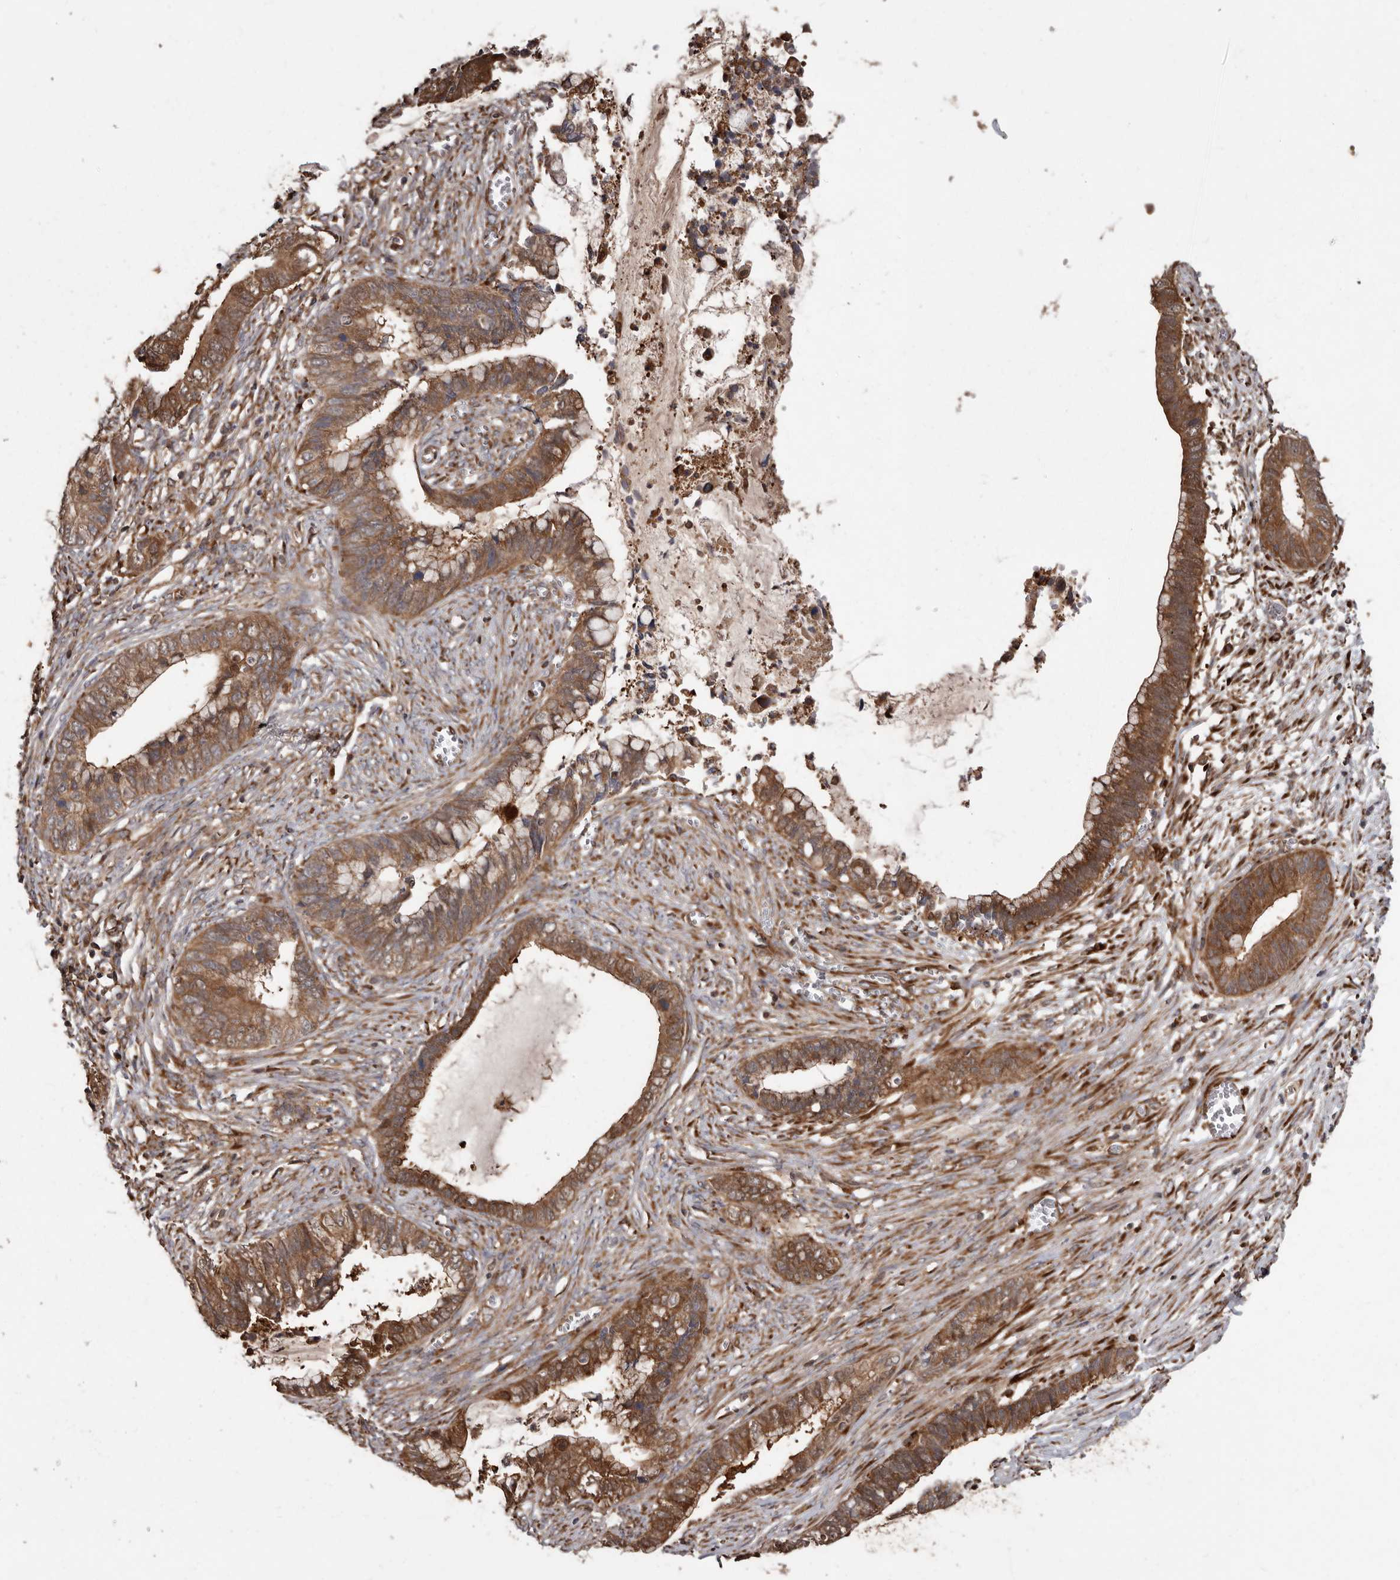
{"staining": {"intensity": "moderate", "quantity": ">75%", "location": "cytoplasmic/membranous"}, "tissue": "cervical cancer", "cell_type": "Tumor cells", "image_type": "cancer", "snomed": [{"axis": "morphology", "description": "Adenocarcinoma, NOS"}, {"axis": "topography", "description": "Cervix"}], "caption": "High-power microscopy captured an immunohistochemistry micrograph of cervical cancer (adenocarcinoma), revealing moderate cytoplasmic/membranous staining in approximately >75% of tumor cells. The staining was performed using DAB (3,3'-diaminobenzidine), with brown indicating positive protein expression. Nuclei are stained blue with hematoxylin.", "gene": "FLAD1", "patient": {"sex": "female", "age": 44}}